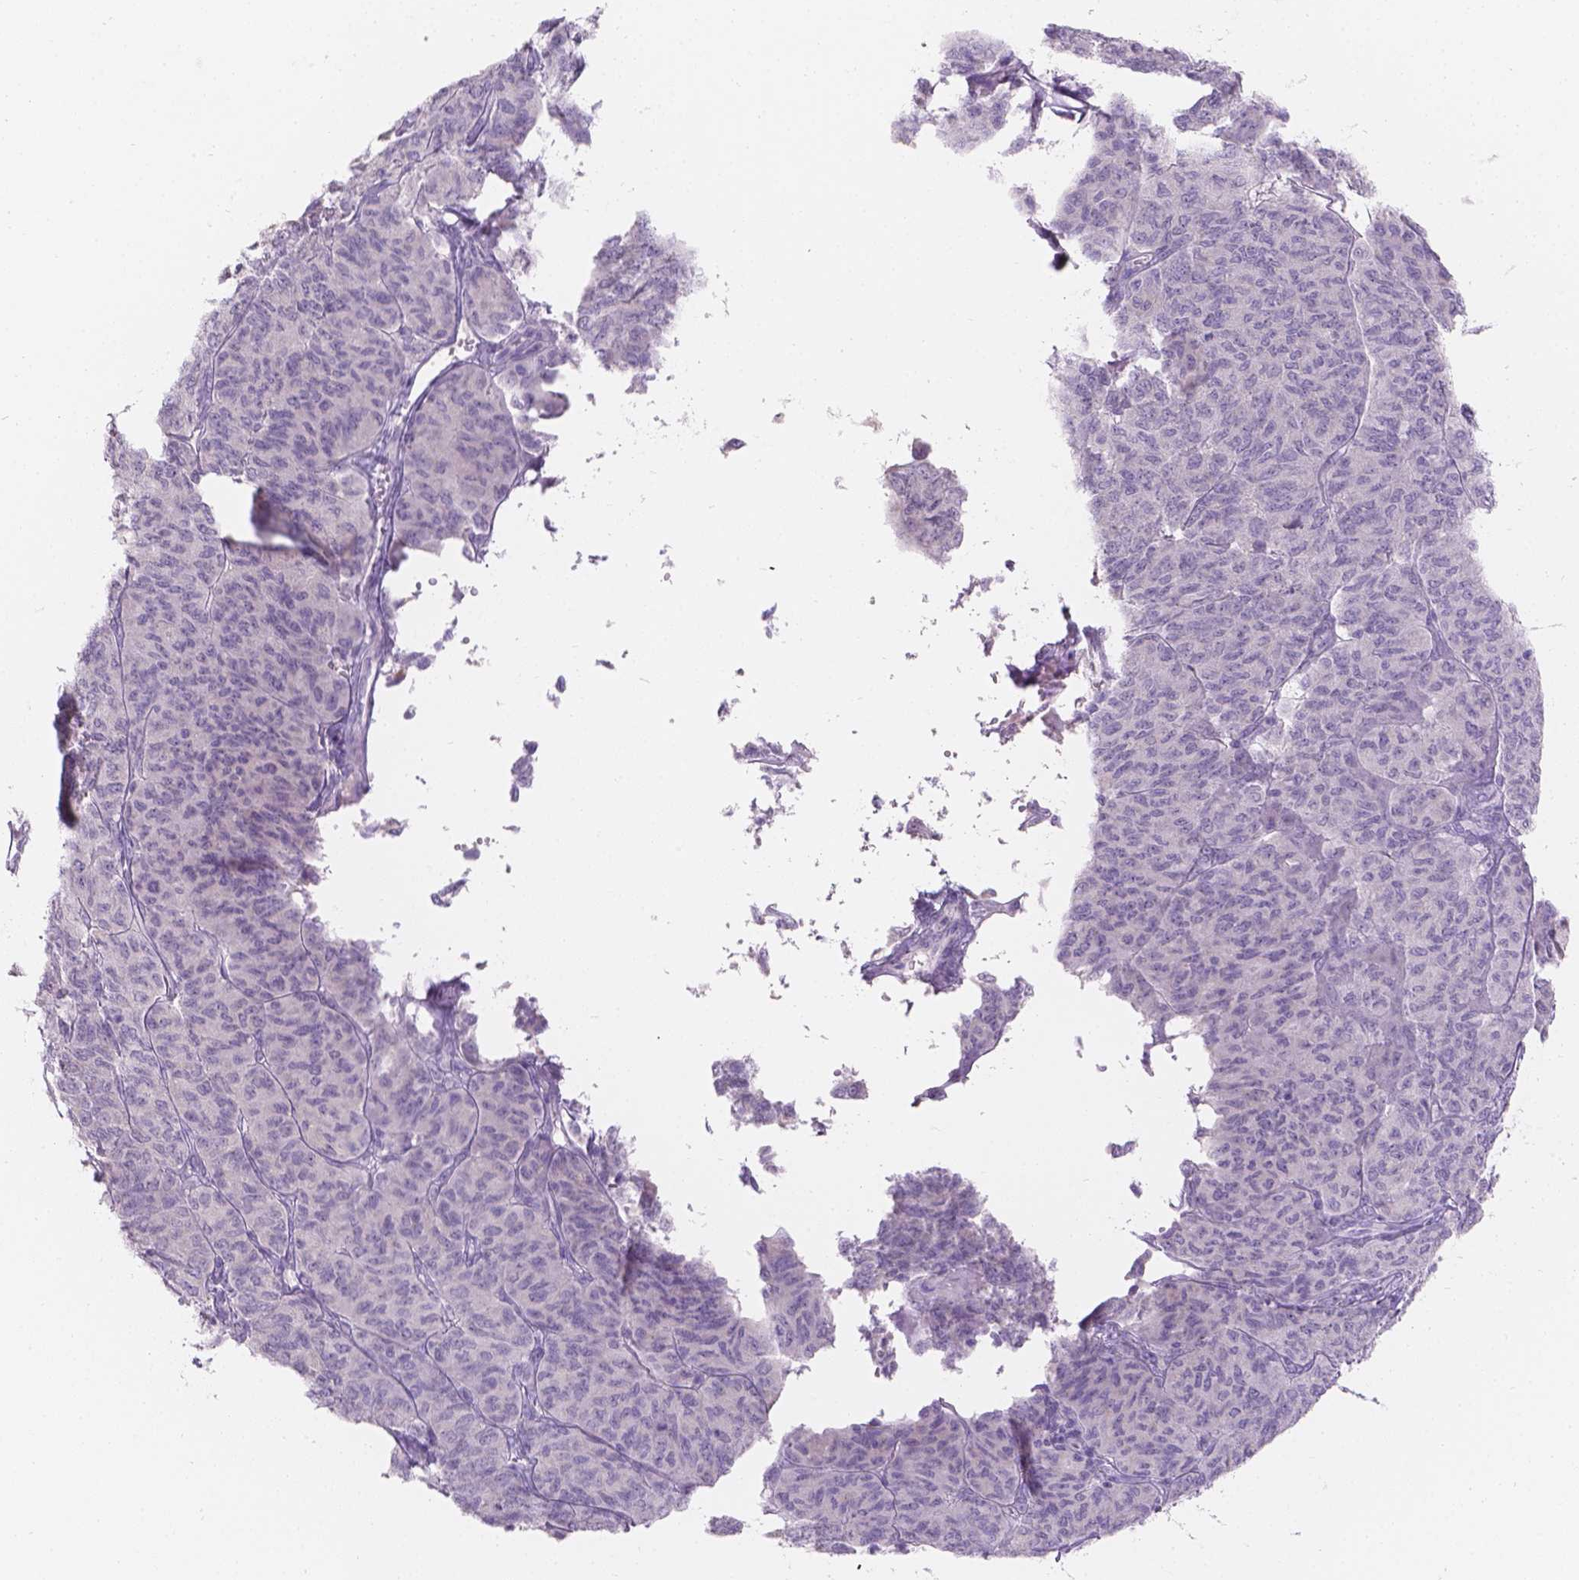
{"staining": {"intensity": "negative", "quantity": "none", "location": "none"}, "tissue": "ovarian cancer", "cell_type": "Tumor cells", "image_type": "cancer", "snomed": [{"axis": "morphology", "description": "Carcinoma, endometroid"}, {"axis": "topography", "description": "Ovary"}], "caption": "DAB (3,3'-diaminobenzidine) immunohistochemical staining of endometroid carcinoma (ovarian) shows no significant positivity in tumor cells.", "gene": "HTN3", "patient": {"sex": "female", "age": 80}}